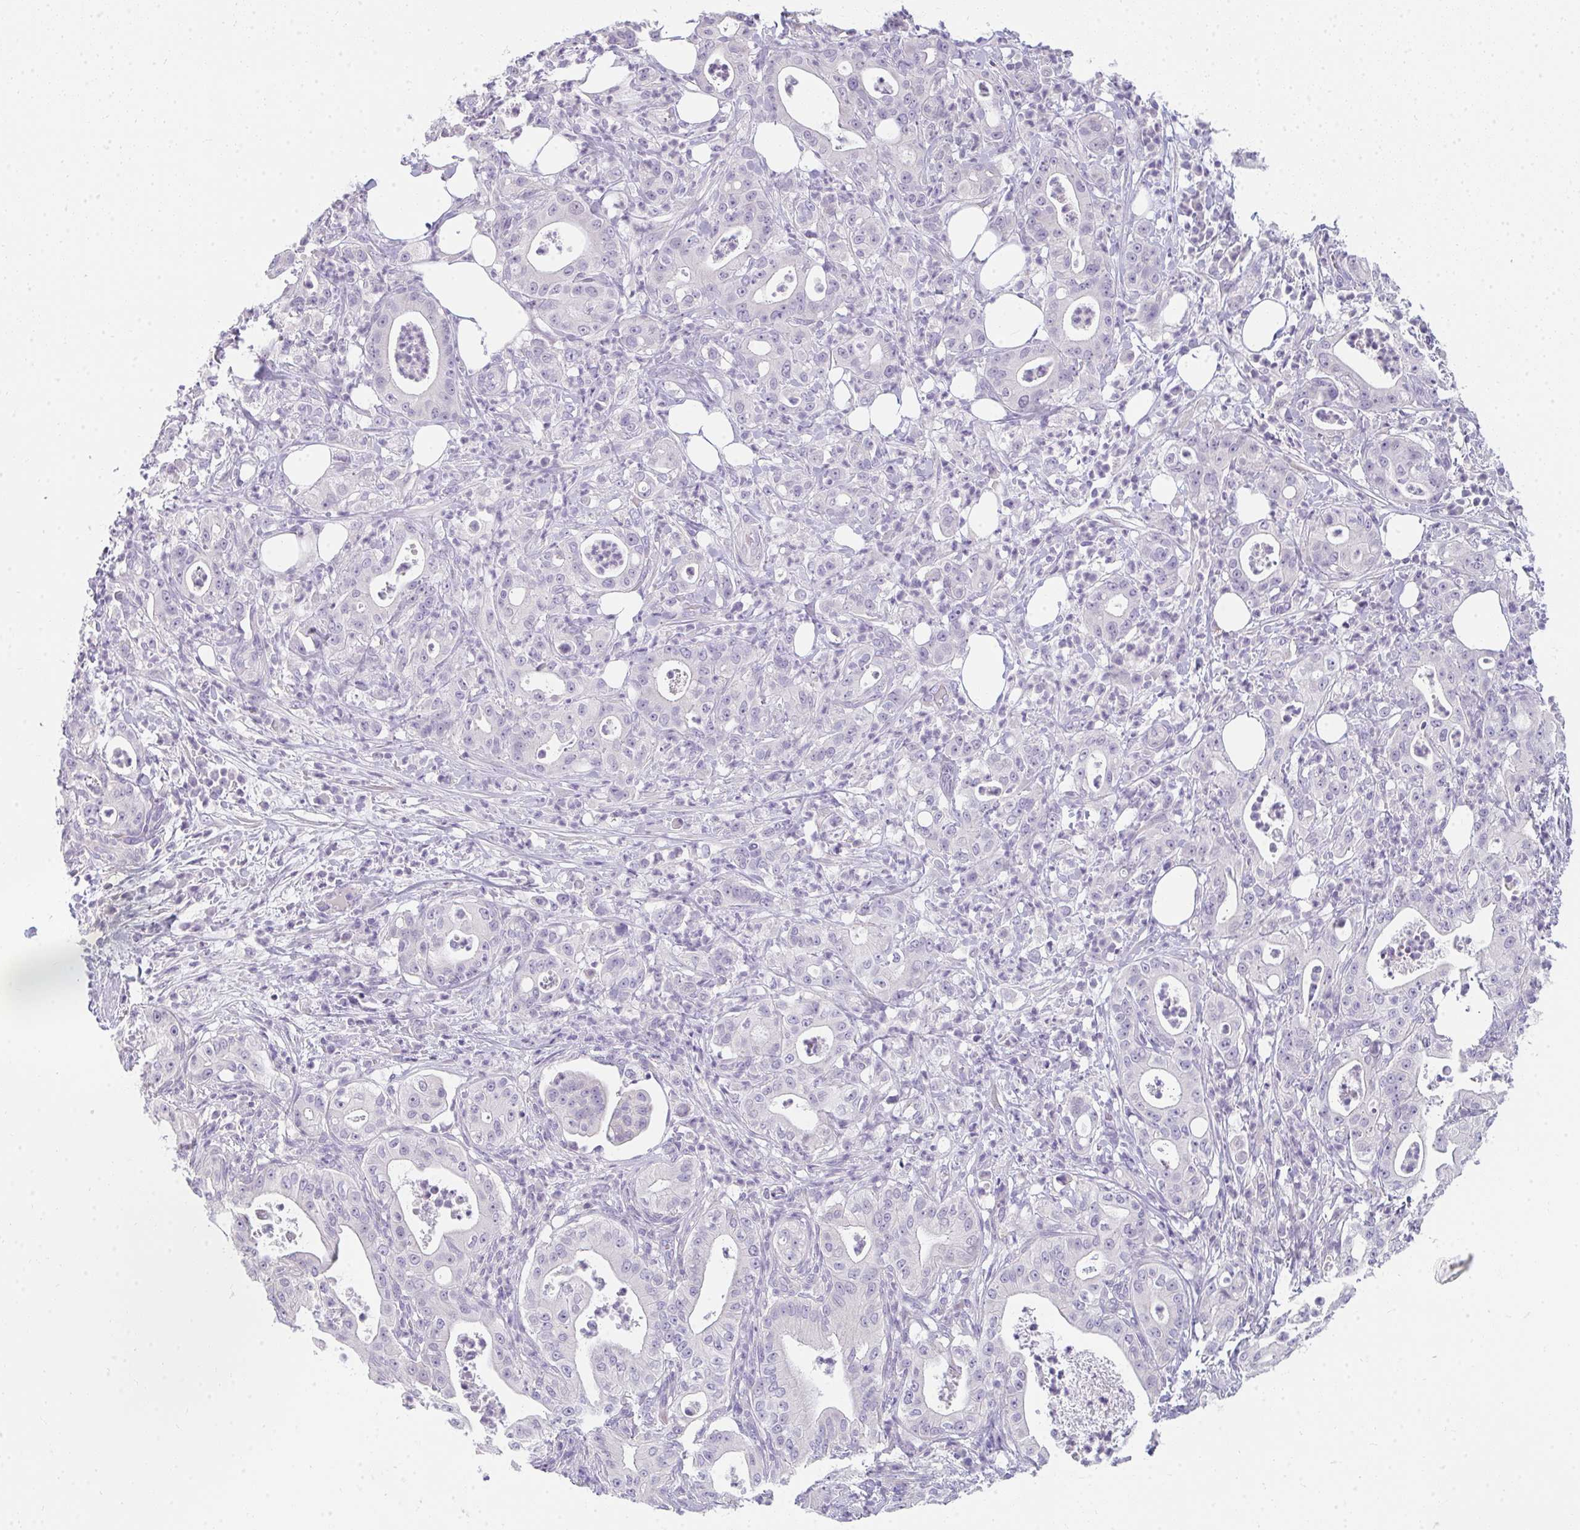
{"staining": {"intensity": "negative", "quantity": "none", "location": "none"}, "tissue": "pancreatic cancer", "cell_type": "Tumor cells", "image_type": "cancer", "snomed": [{"axis": "morphology", "description": "Adenocarcinoma, NOS"}, {"axis": "topography", "description": "Pancreas"}], "caption": "Tumor cells are negative for protein expression in human pancreatic adenocarcinoma.", "gene": "PPP1R3G", "patient": {"sex": "male", "age": 71}}